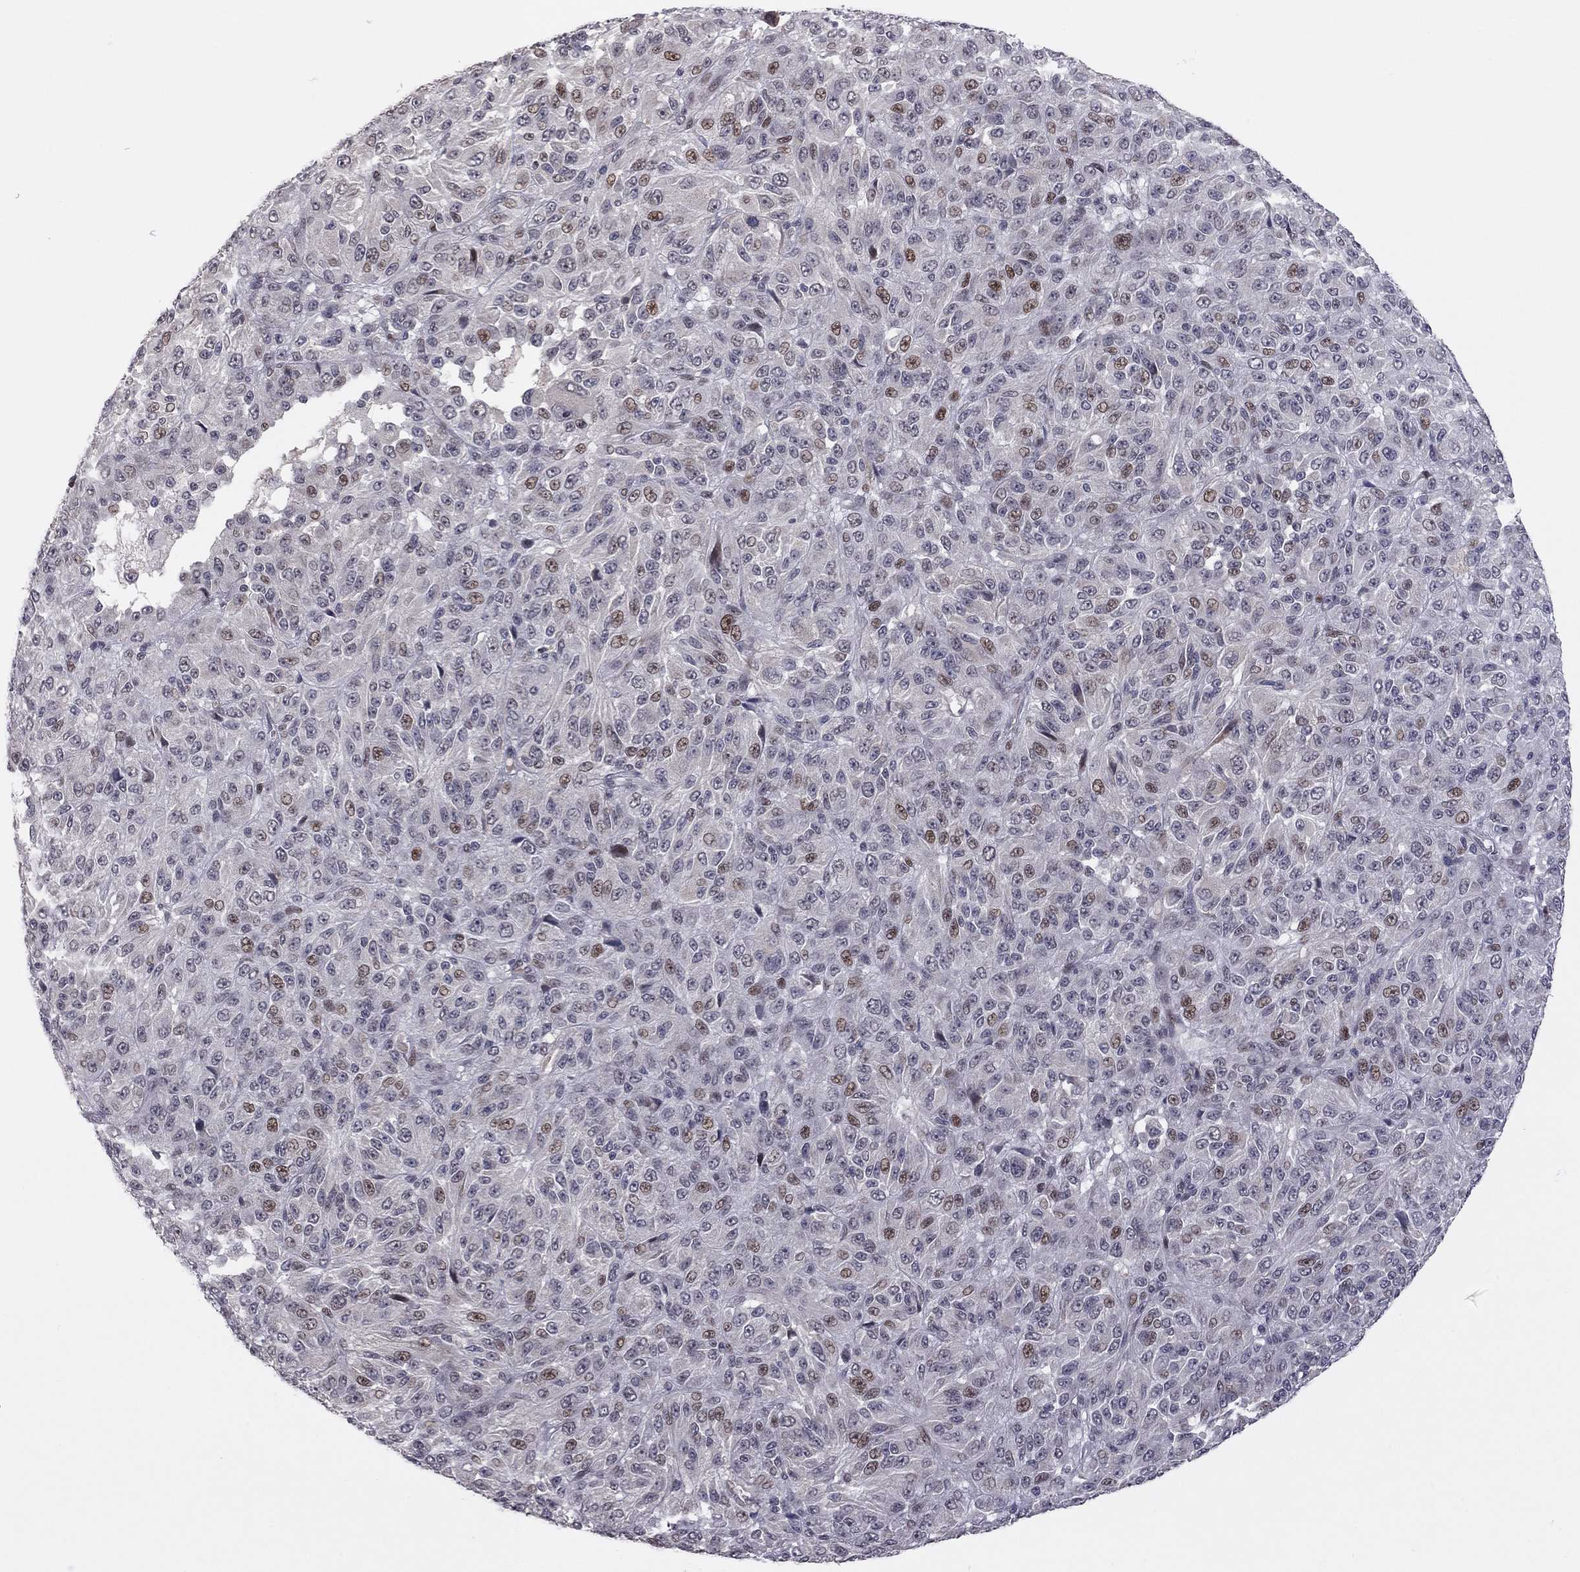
{"staining": {"intensity": "strong", "quantity": "<25%", "location": "nuclear"}, "tissue": "melanoma", "cell_type": "Tumor cells", "image_type": "cancer", "snomed": [{"axis": "morphology", "description": "Malignant melanoma, Metastatic site"}, {"axis": "topography", "description": "Brain"}], "caption": "Immunohistochemistry photomicrograph of neoplastic tissue: melanoma stained using IHC shows medium levels of strong protein expression localized specifically in the nuclear of tumor cells, appearing as a nuclear brown color.", "gene": "MC3R", "patient": {"sex": "female", "age": 56}}